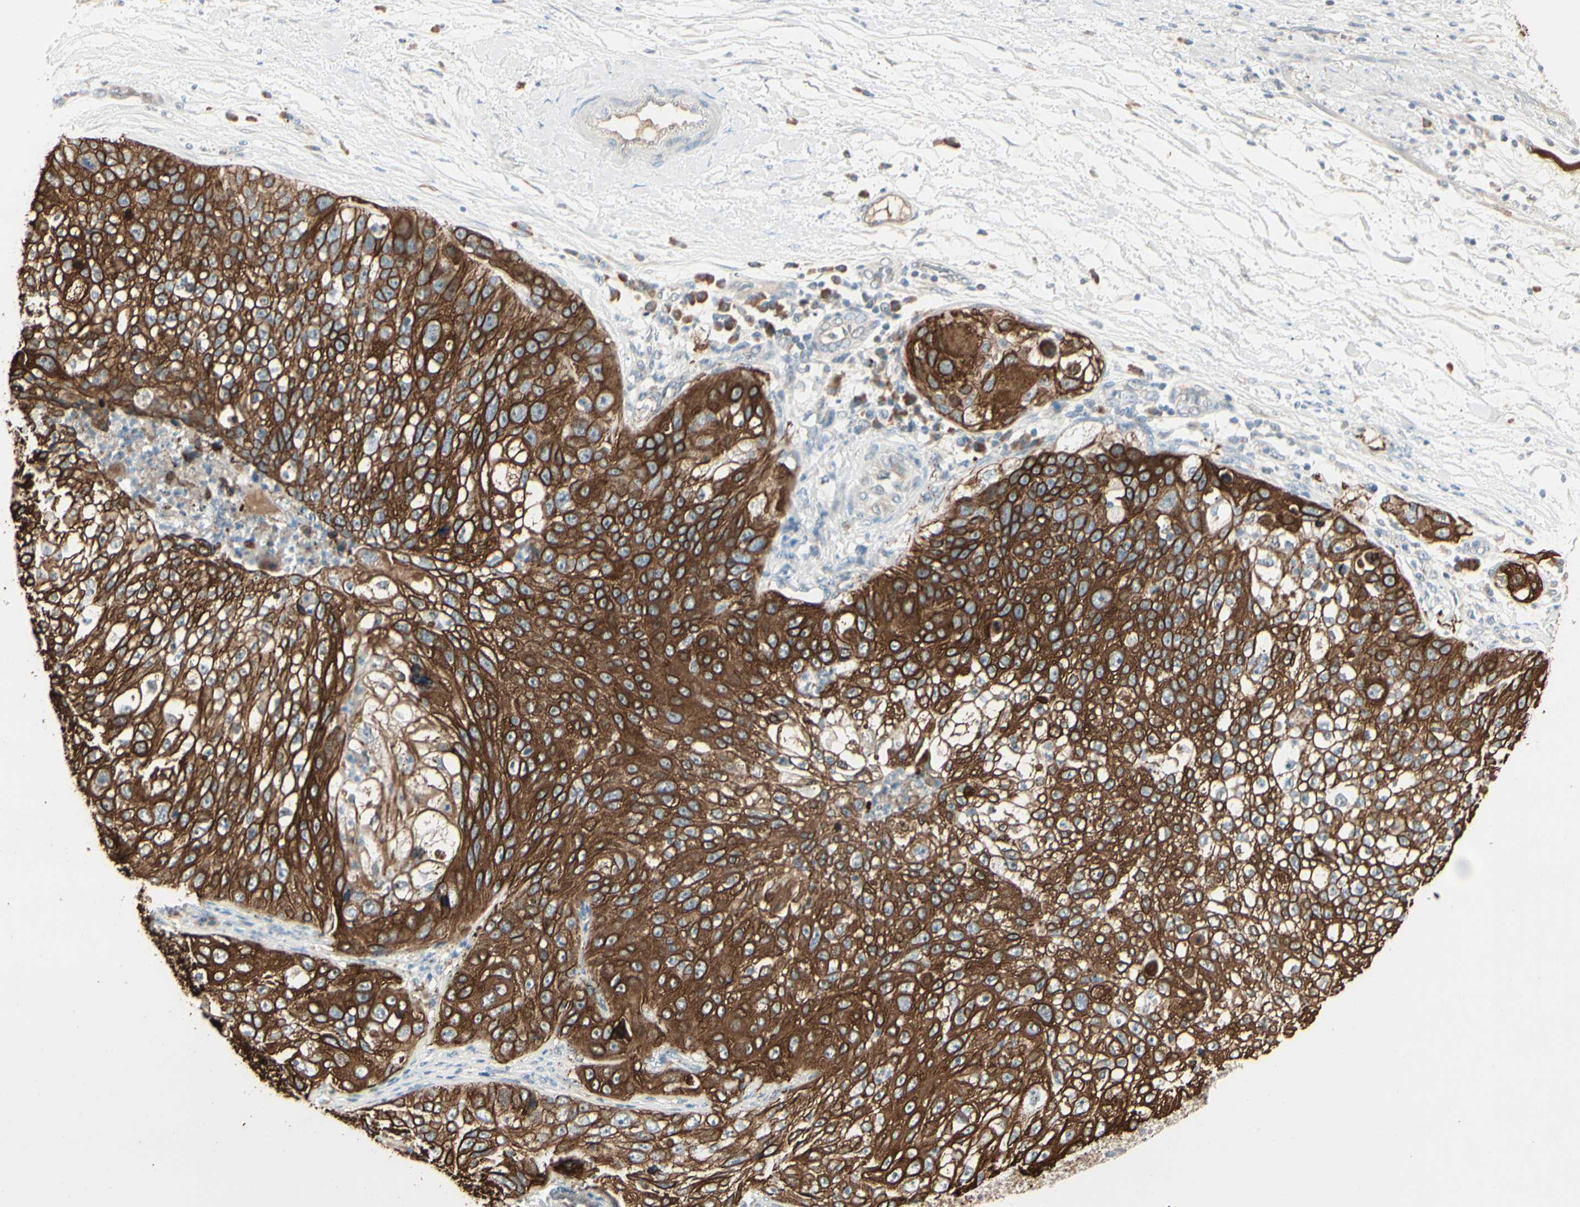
{"staining": {"intensity": "strong", "quantity": ">75%", "location": "cytoplasmic/membranous"}, "tissue": "lung cancer", "cell_type": "Tumor cells", "image_type": "cancer", "snomed": [{"axis": "morphology", "description": "Inflammation, NOS"}, {"axis": "morphology", "description": "Squamous cell carcinoma, NOS"}, {"axis": "topography", "description": "Lymph node"}, {"axis": "topography", "description": "Soft tissue"}, {"axis": "topography", "description": "Lung"}], "caption": "Squamous cell carcinoma (lung) was stained to show a protein in brown. There is high levels of strong cytoplasmic/membranous staining in approximately >75% of tumor cells.", "gene": "SKIL", "patient": {"sex": "male", "age": 66}}